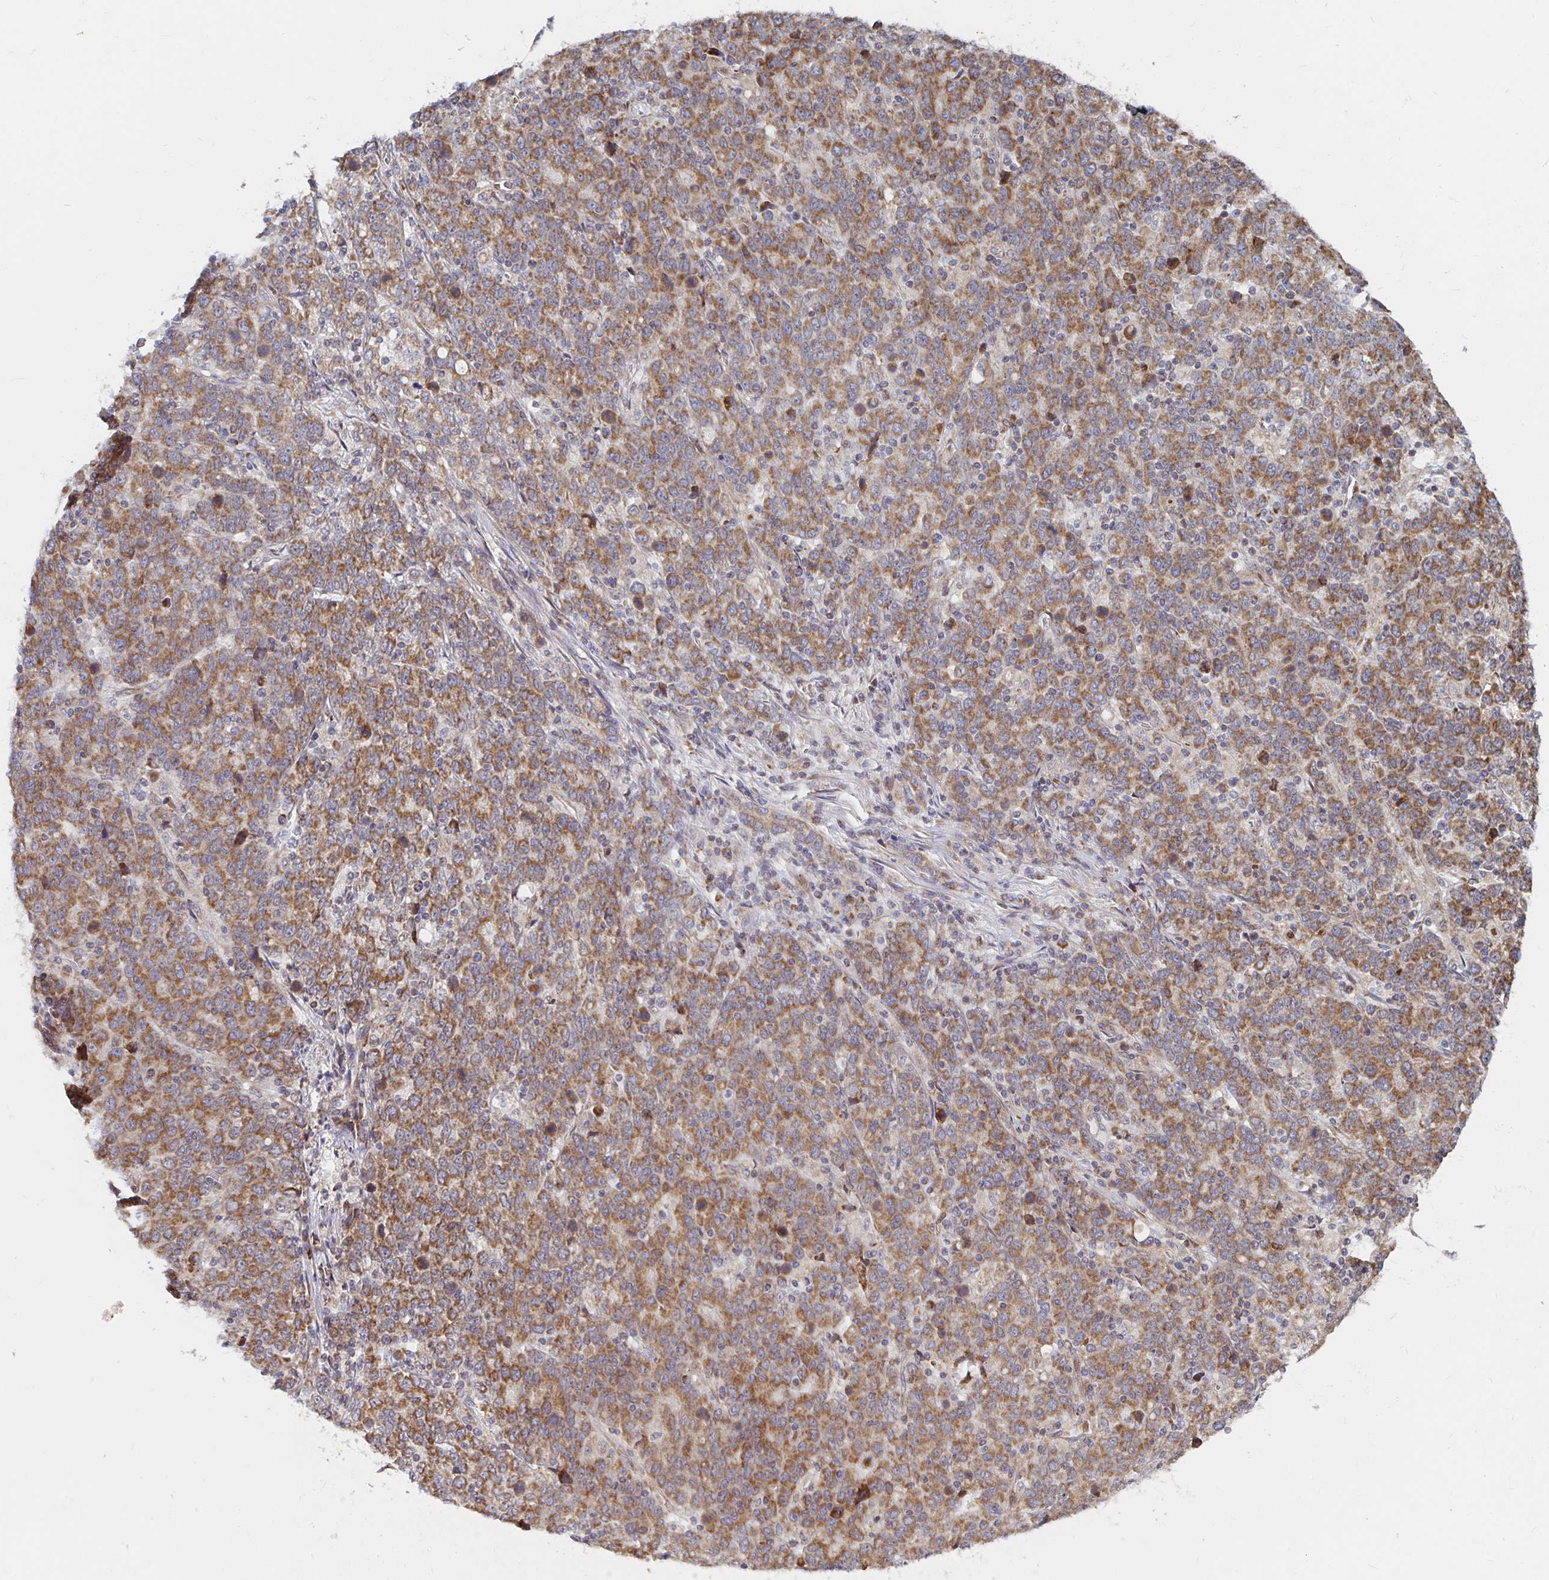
{"staining": {"intensity": "moderate", "quantity": ">75%", "location": "cytoplasmic/membranous"}, "tissue": "stomach cancer", "cell_type": "Tumor cells", "image_type": "cancer", "snomed": [{"axis": "morphology", "description": "Adenocarcinoma, NOS"}, {"axis": "topography", "description": "Stomach, upper"}], "caption": "Protein analysis of stomach cancer (adenocarcinoma) tissue shows moderate cytoplasmic/membranous staining in about >75% of tumor cells.", "gene": "MRPL28", "patient": {"sex": "male", "age": 69}}